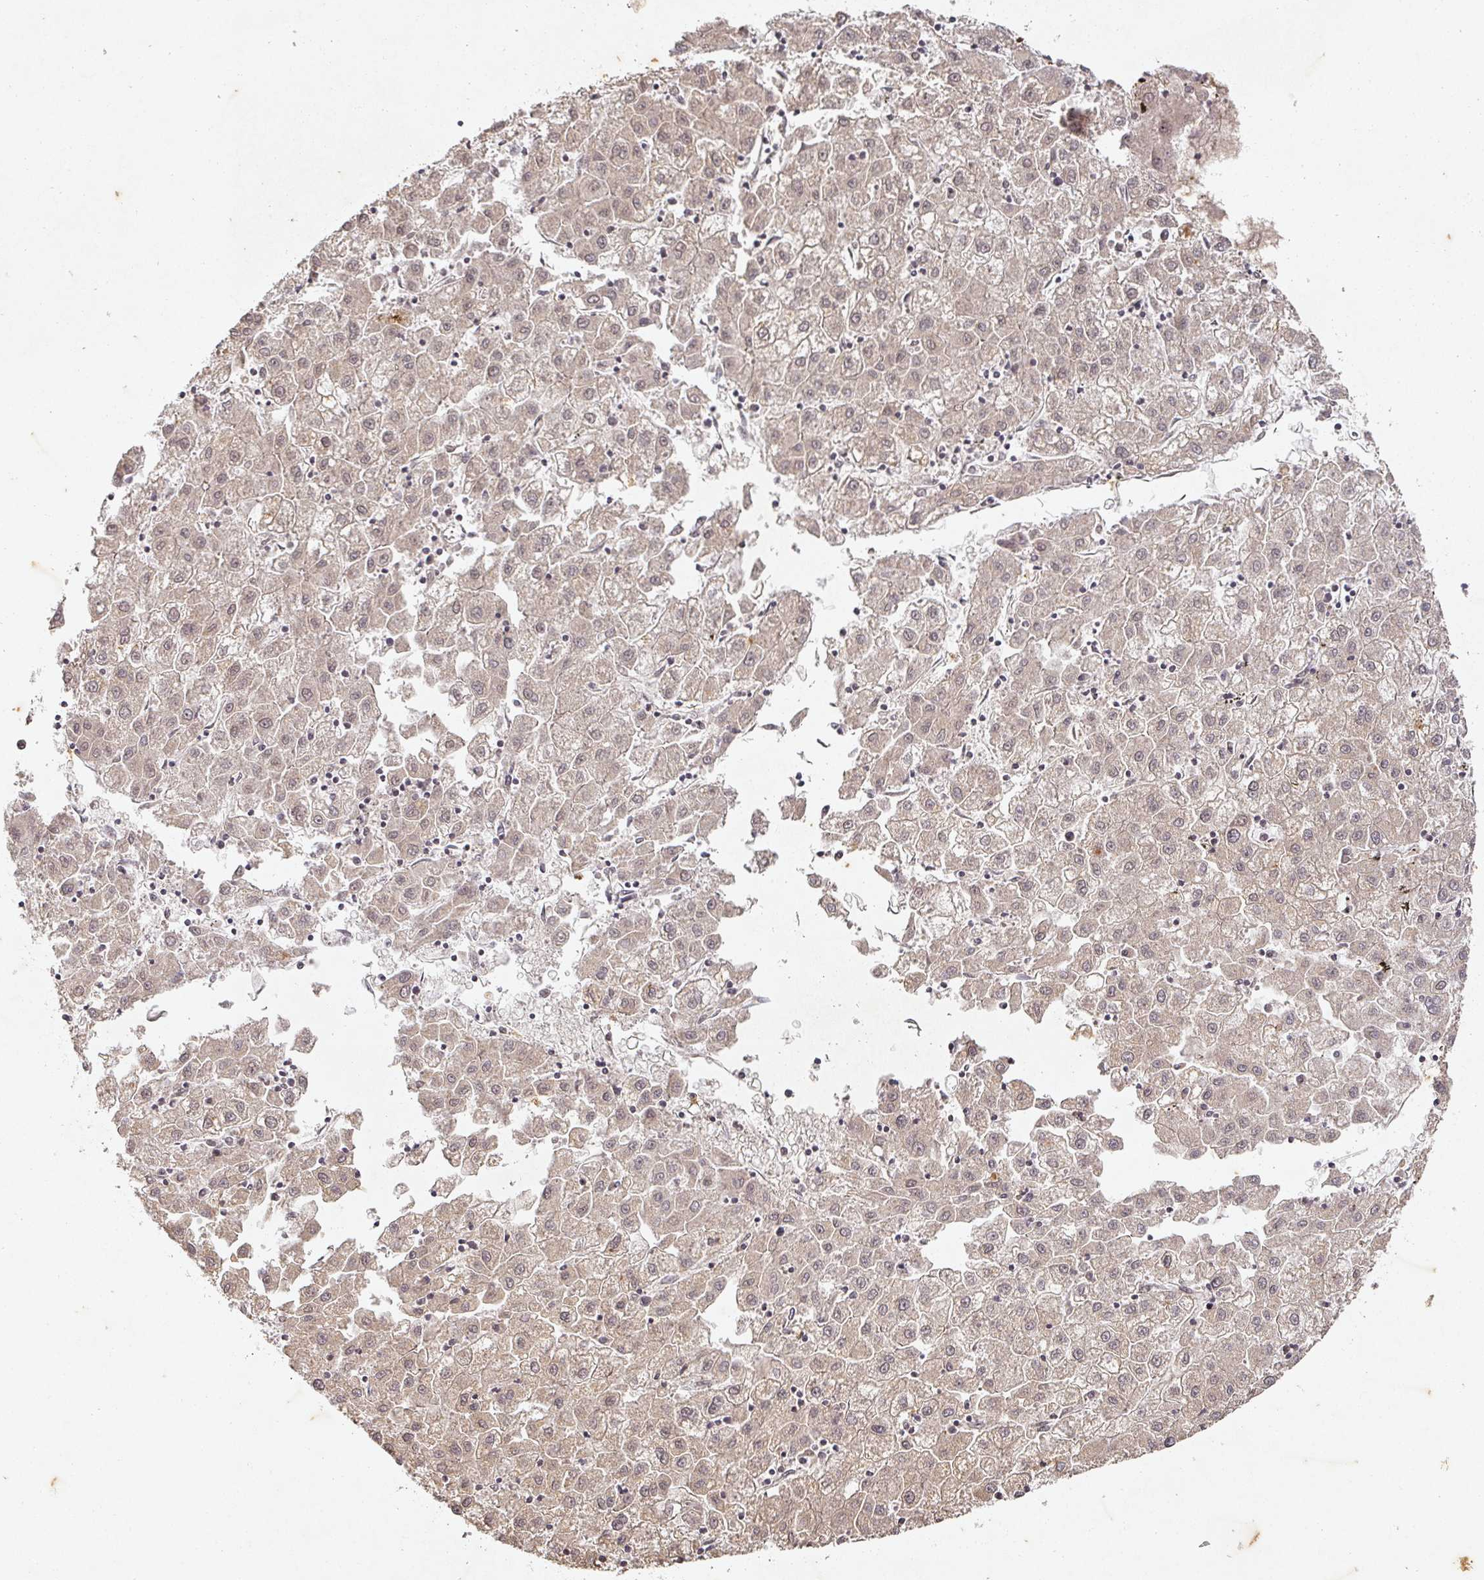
{"staining": {"intensity": "weak", "quantity": ">75%", "location": "cytoplasmic/membranous"}, "tissue": "liver cancer", "cell_type": "Tumor cells", "image_type": "cancer", "snomed": [{"axis": "morphology", "description": "Carcinoma, Hepatocellular, NOS"}, {"axis": "topography", "description": "Liver"}], "caption": "Hepatocellular carcinoma (liver) stained with a protein marker shows weak staining in tumor cells.", "gene": "CAPN5", "patient": {"sex": "male", "age": 72}}